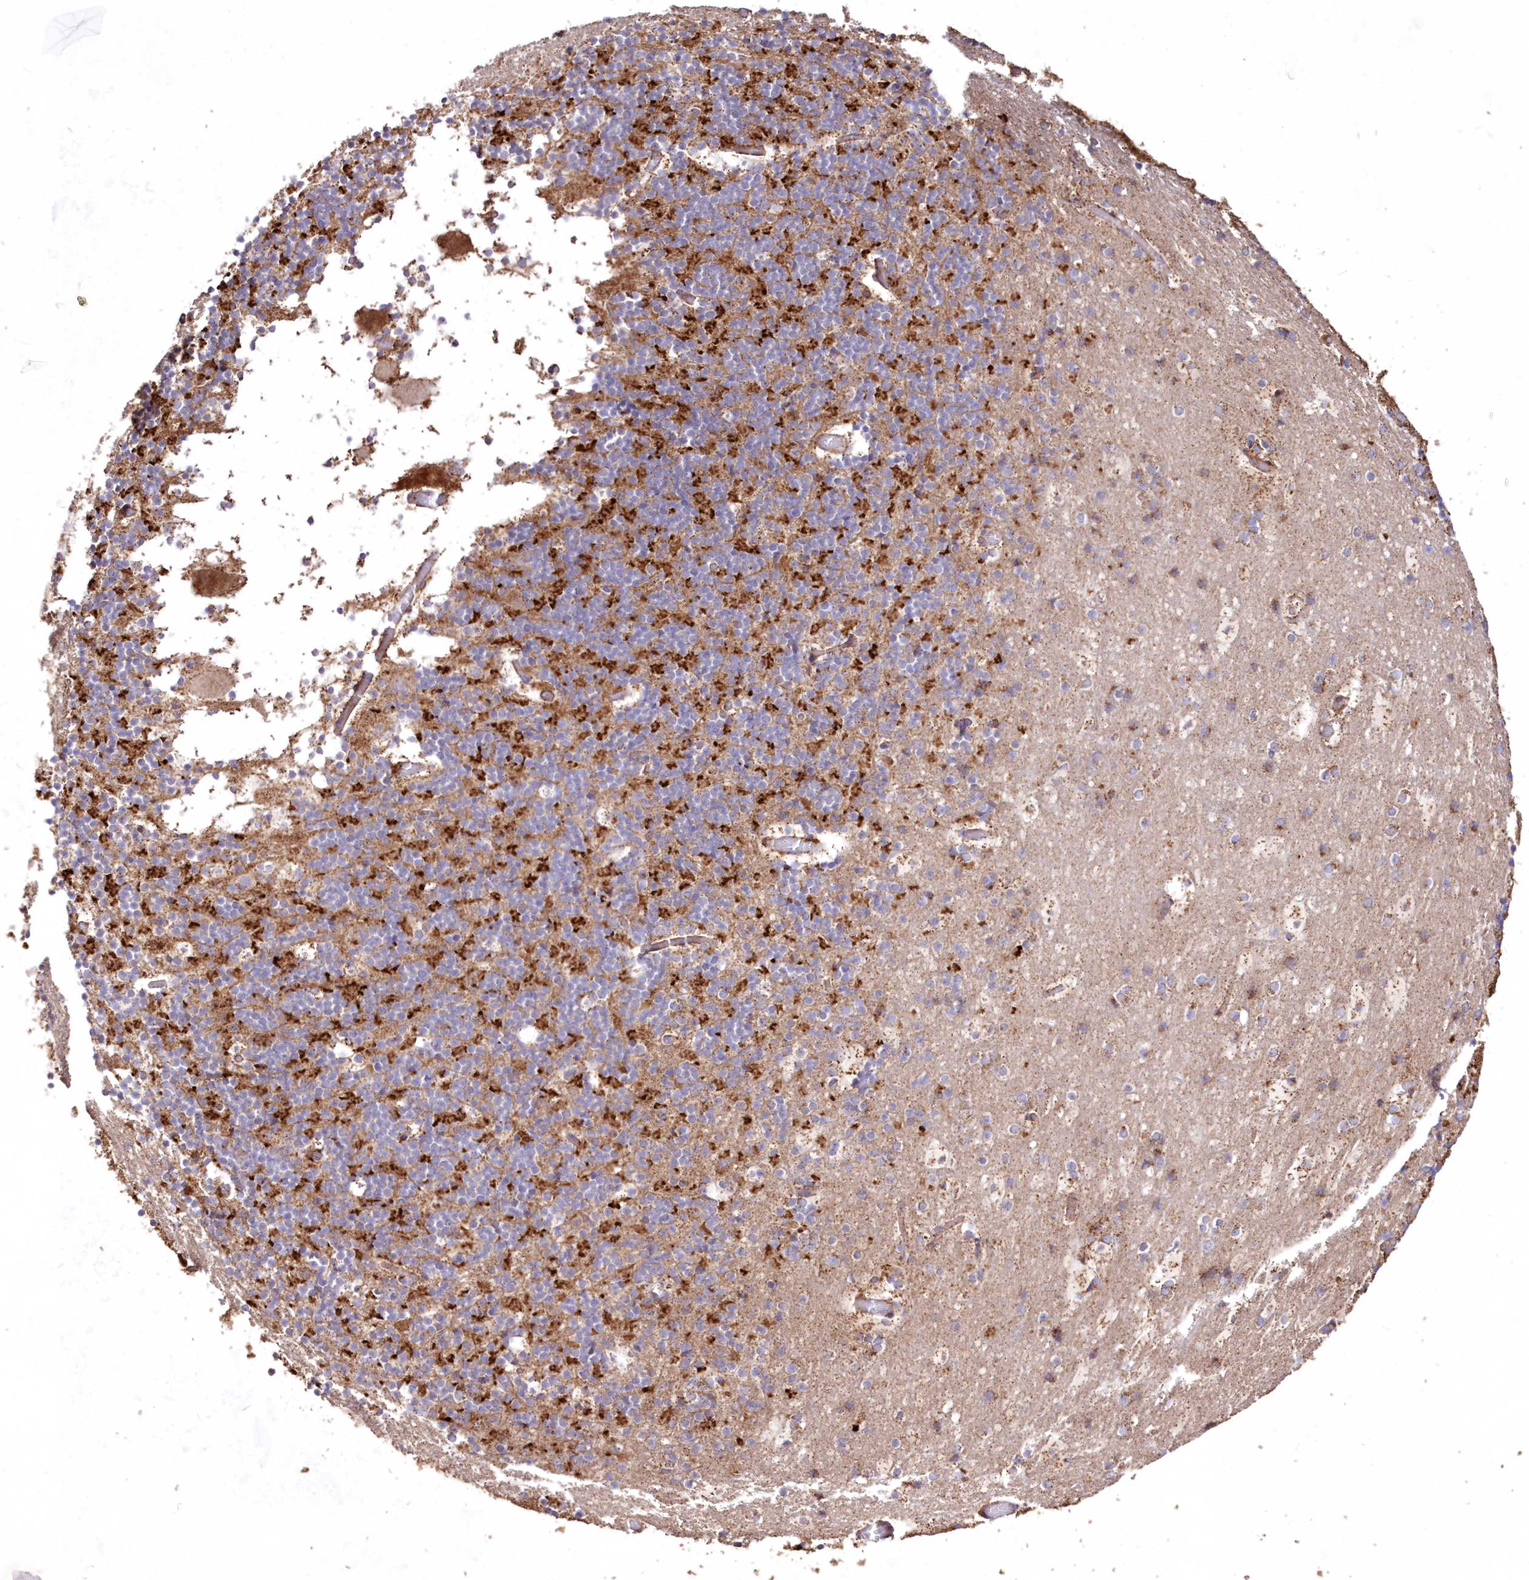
{"staining": {"intensity": "strong", "quantity": "25%-75%", "location": "cytoplasmic/membranous"}, "tissue": "cerebellum", "cell_type": "Cells in granular layer", "image_type": "normal", "snomed": [{"axis": "morphology", "description": "Normal tissue, NOS"}, {"axis": "topography", "description": "Cerebellum"}], "caption": "Immunohistochemistry of unremarkable cerebellum shows high levels of strong cytoplasmic/membranous positivity in about 25%-75% of cells in granular layer.", "gene": "HADHB", "patient": {"sex": "male", "age": 57}}